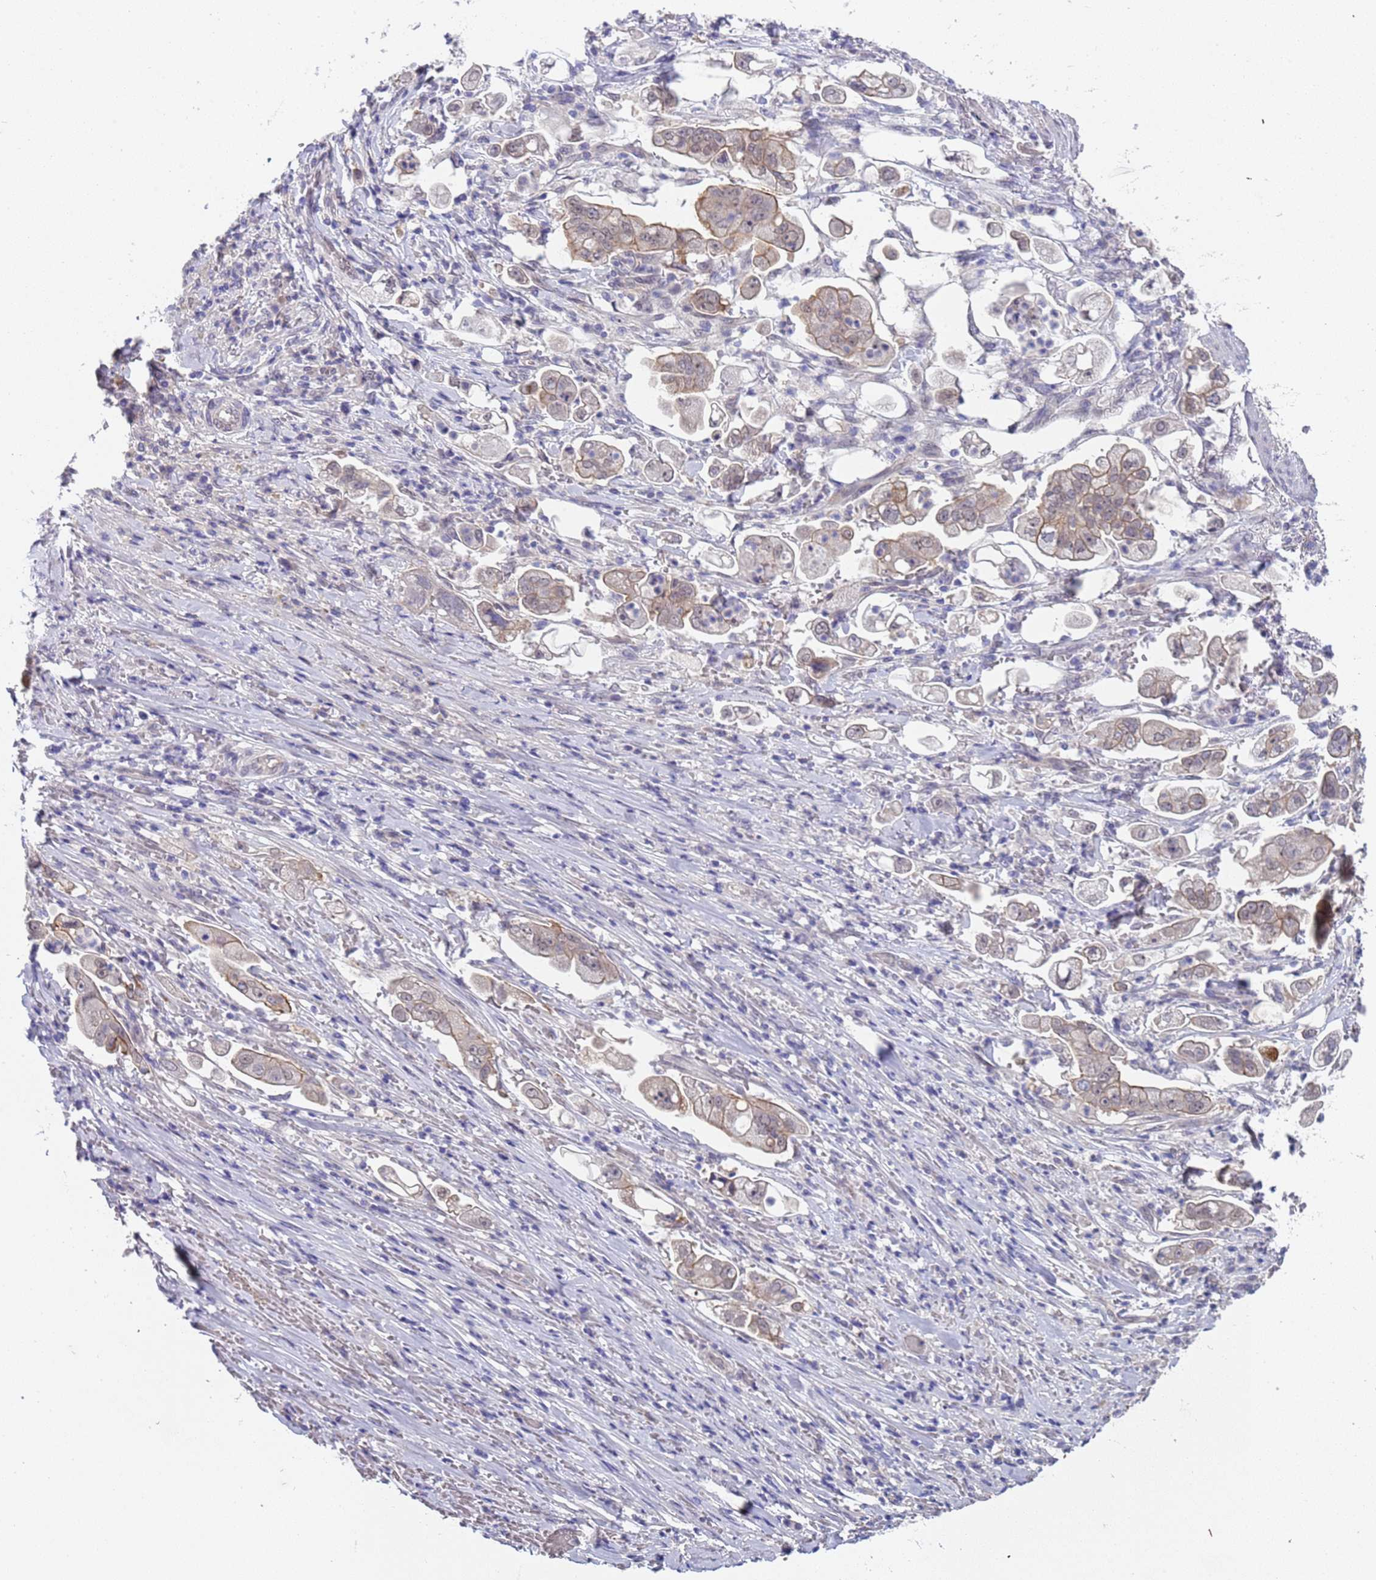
{"staining": {"intensity": "moderate", "quantity": "25%-75%", "location": "cytoplasmic/membranous"}, "tissue": "stomach cancer", "cell_type": "Tumor cells", "image_type": "cancer", "snomed": [{"axis": "morphology", "description": "Adenocarcinoma, NOS"}, {"axis": "topography", "description": "Stomach"}], "caption": "Approximately 25%-75% of tumor cells in stomach cancer show moderate cytoplasmic/membranous protein expression as visualized by brown immunohistochemical staining.", "gene": "TRMT10A", "patient": {"sex": "male", "age": 62}}